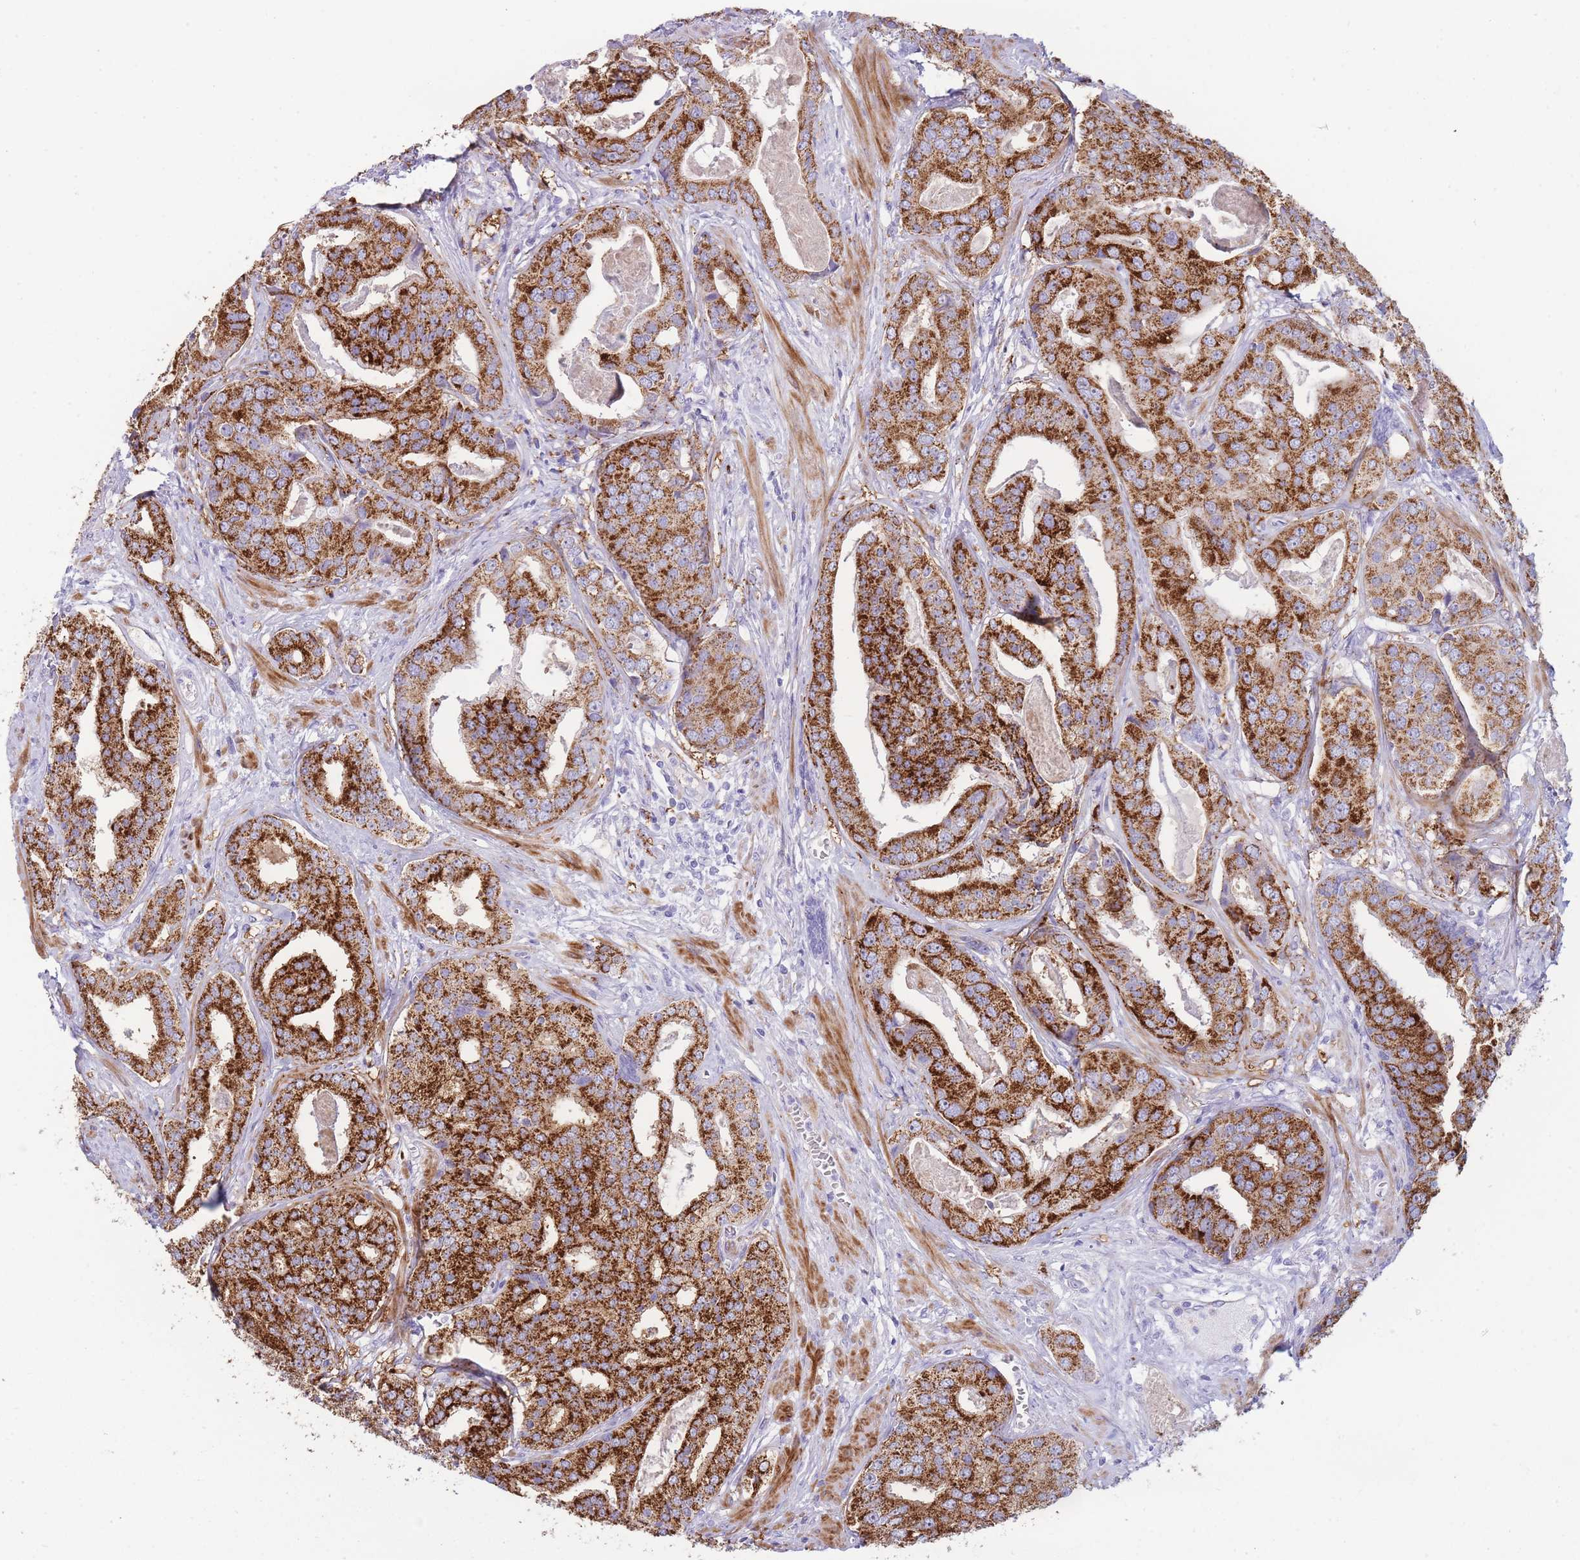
{"staining": {"intensity": "strong", "quantity": ">75%", "location": "cytoplasmic/membranous"}, "tissue": "prostate cancer", "cell_type": "Tumor cells", "image_type": "cancer", "snomed": [{"axis": "morphology", "description": "Adenocarcinoma, High grade"}, {"axis": "topography", "description": "Prostate"}], "caption": "The histopathology image exhibits a brown stain indicating the presence of a protein in the cytoplasmic/membranous of tumor cells in high-grade adenocarcinoma (prostate). (DAB (3,3'-diaminobenzidine) = brown stain, brightfield microscopy at high magnification).", "gene": "UTP14A", "patient": {"sex": "male", "age": 71}}